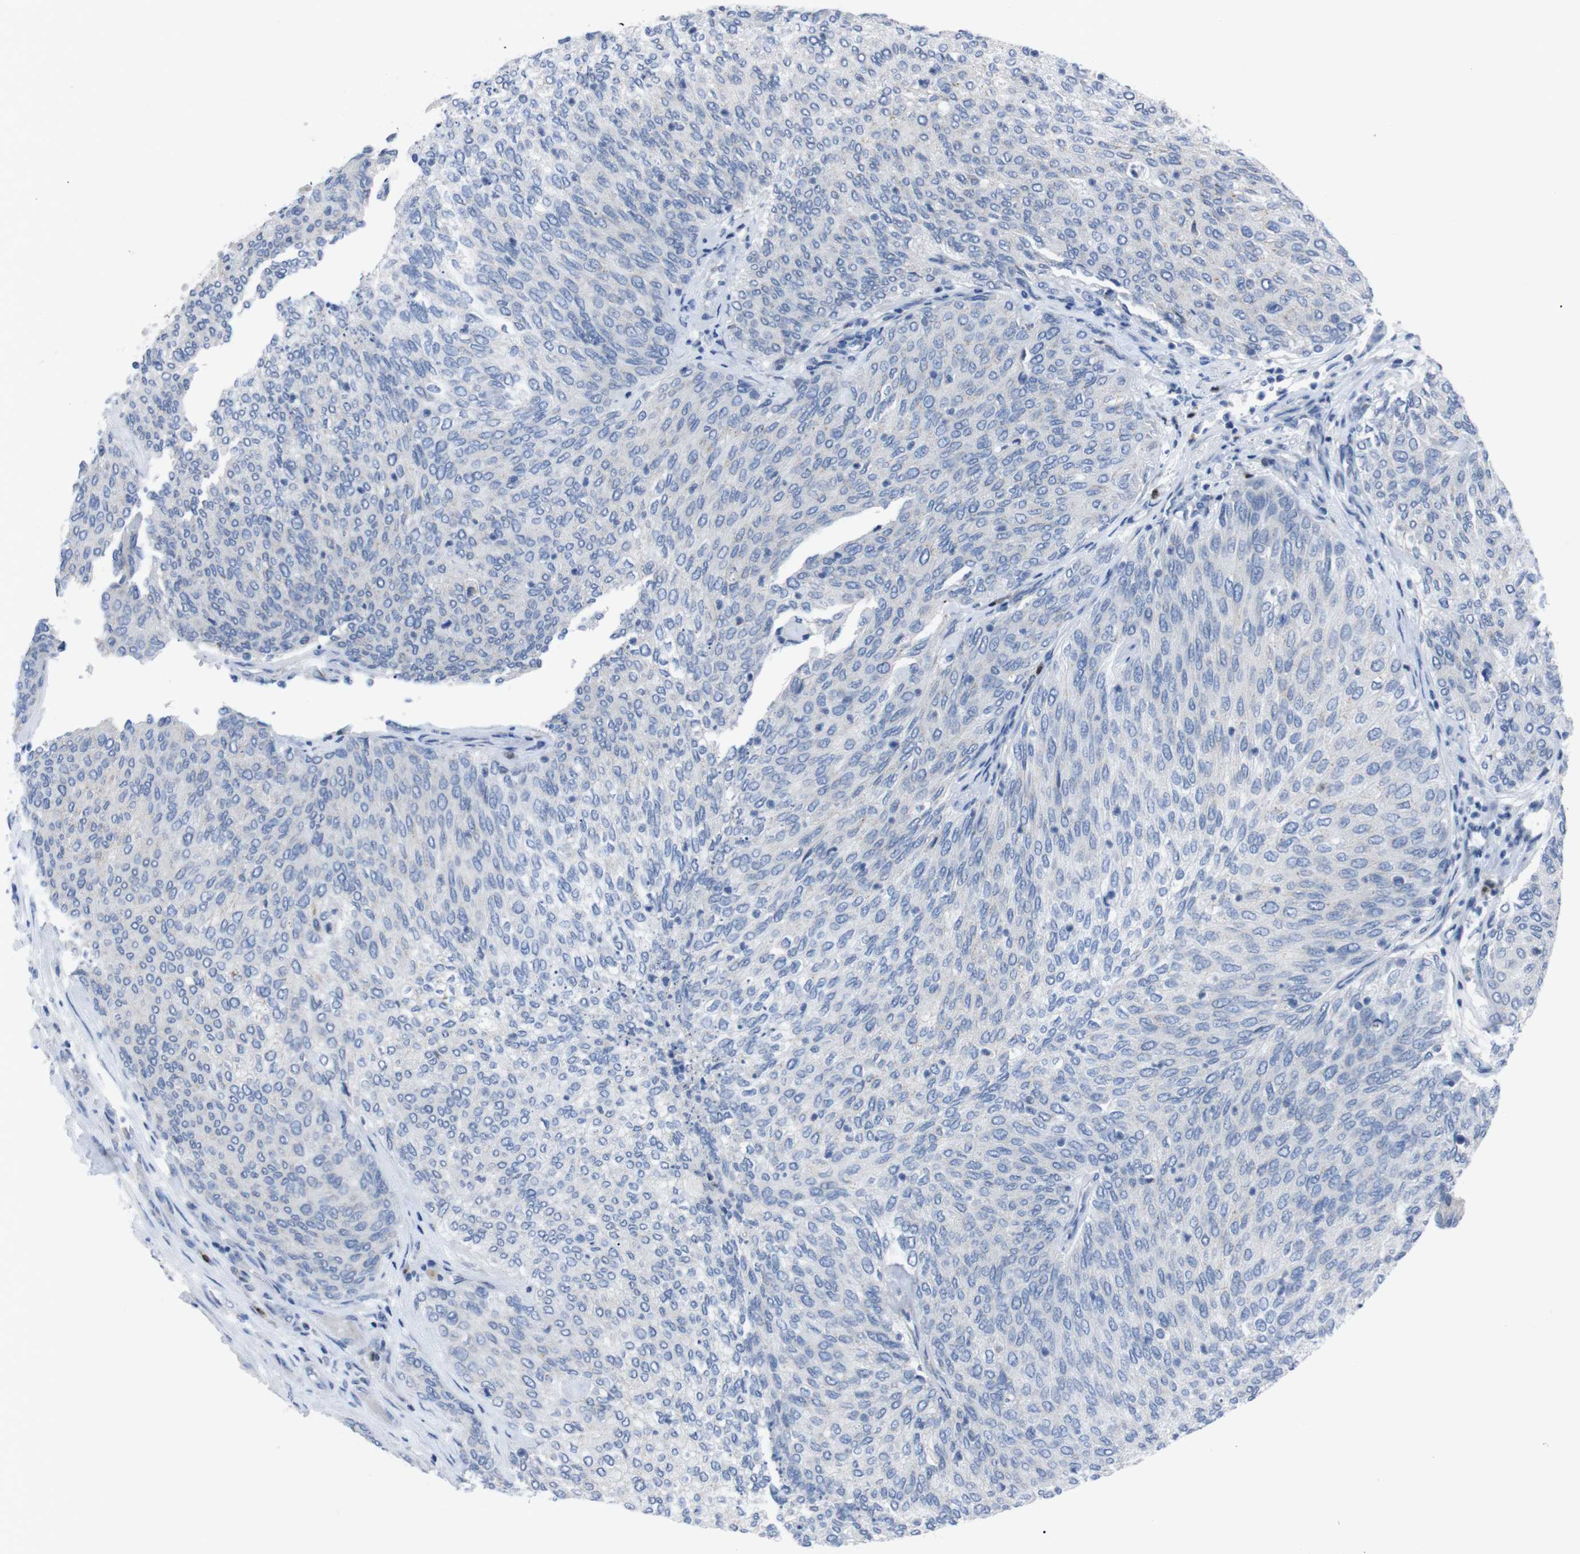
{"staining": {"intensity": "negative", "quantity": "none", "location": "none"}, "tissue": "urothelial cancer", "cell_type": "Tumor cells", "image_type": "cancer", "snomed": [{"axis": "morphology", "description": "Urothelial carcinoma, Low grade"}, {"axis": "topography", "description": "Urinary bladder"}], "caption": "The image reveals no significant staining in tumor cells of urothelial carcinoma (low-grade). Nuclei are stained in blue.", "gene": "IRF4", "patient": {"sex": "female", "age": 79}}